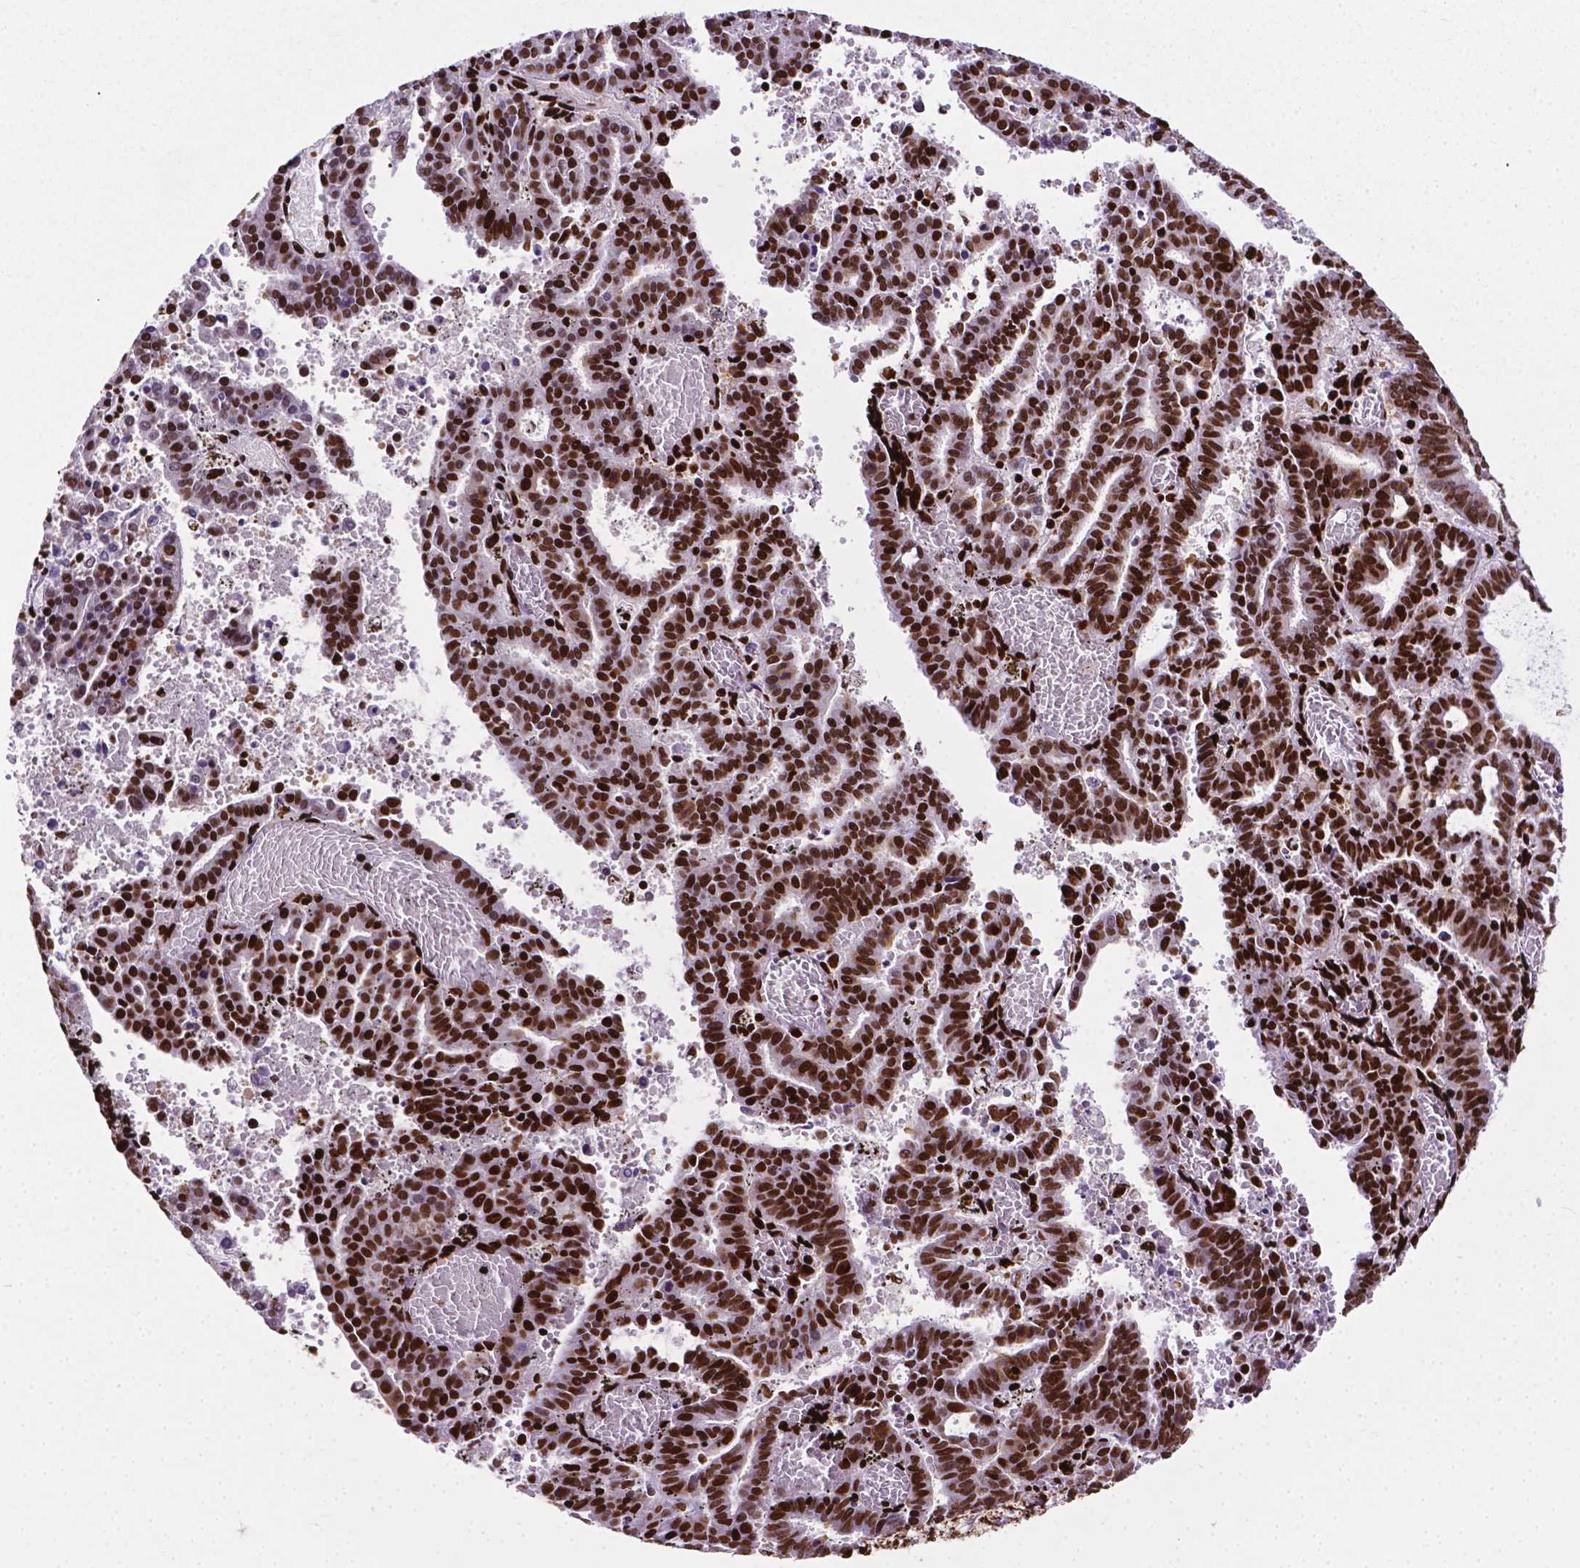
{"staining": {"intensity": "strong", "quantity": ">75%", "location": "nuclear"}, "tissue": "endometrial cancer", "cell_type": "Tumor cells", "image_type": "cancer", "snomed": [{"axis": "morphology", "description": "Adenocarcinoma, NOS"}, {"axis": "topography", "description": "Uterus"}], "caption": "Tumor cells exhibit high levels of strong nuclear positivity in approximately >75% of cells in human endometrial cancer (adenocarcinoma).", "gene": "SMIM5", "patient": {"sex": "female", "age": 83}}